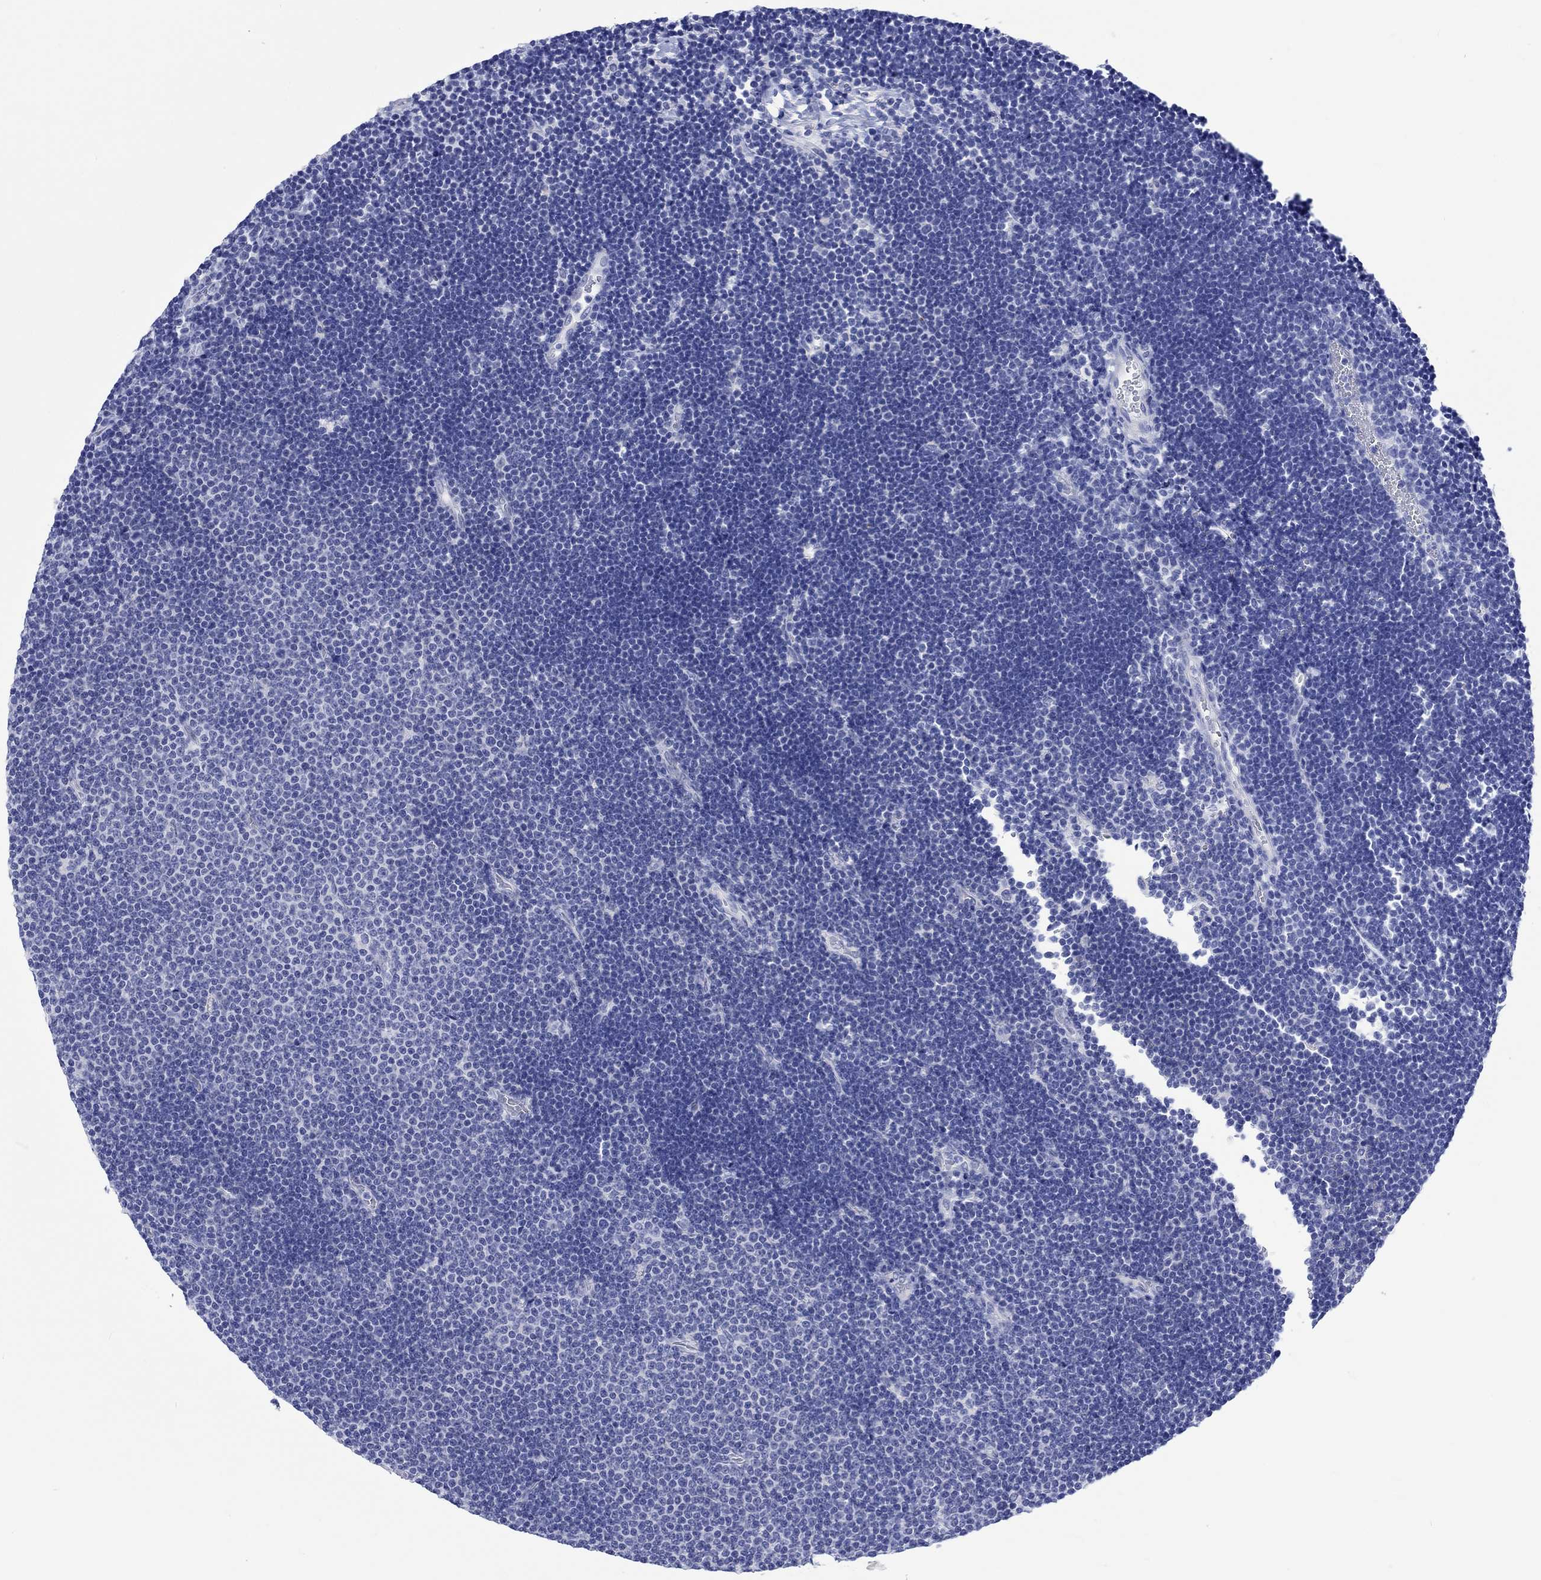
{"staining": {"intensity": "negative", "quantity": "none", "location": "none"}, "tissue": "lymphoma", "cell_type": "Tumor cells", "image_type": "cancer", "snomed": [{"axis": "morphology", "description": "Malignant lymphoma, non-Hodgkin's type, Low grade"}, {"axis": "topography", "description": "Brain"}], "caption": "Image shows no significant protein expression in tumor cells of lymphoma.", "gene": "KLHL33", "patient": {"sex": "female", "age": 66}}